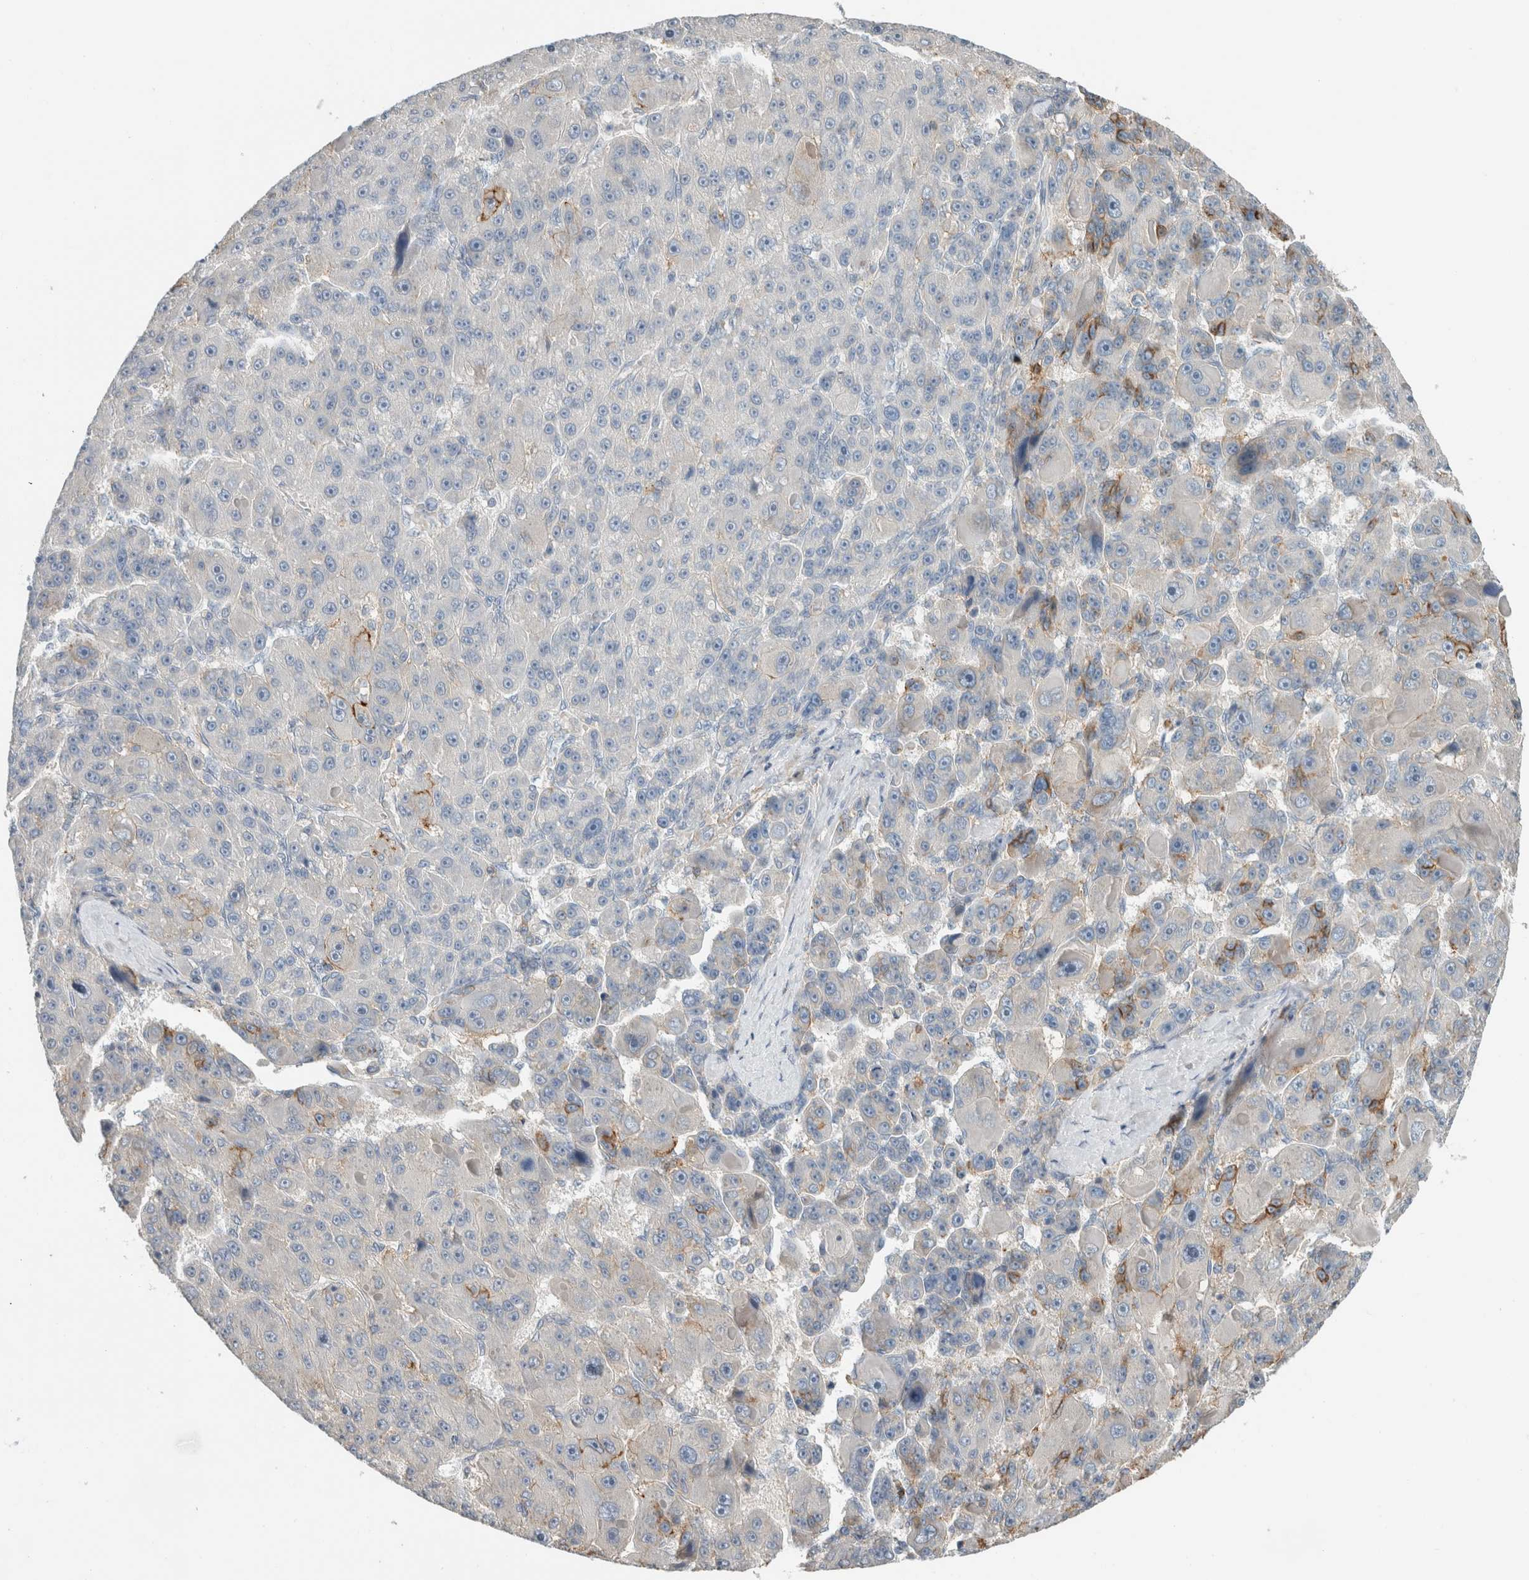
{"staining": {"intensity": "moderate", "quantity": "<25%", "location": "cytoplasmic/membranous"}, "tissue": "liver cancer", "cell_type": "Tumor cells", "image_type": "cancer", "snomed": [{"axis": "morphology", "description": "Carcinoma, Hepatocellular, NOS"}, {"axis": "topography", "description": "Liver"}], "caption": "Moderate cytoplasmic/membranous protein expression is identified in about <25% of tumor cells in liver hepatocellular carcinoma.", "gene": "ERCC6L2", "patient": {"sex": "male", "age": 76}}